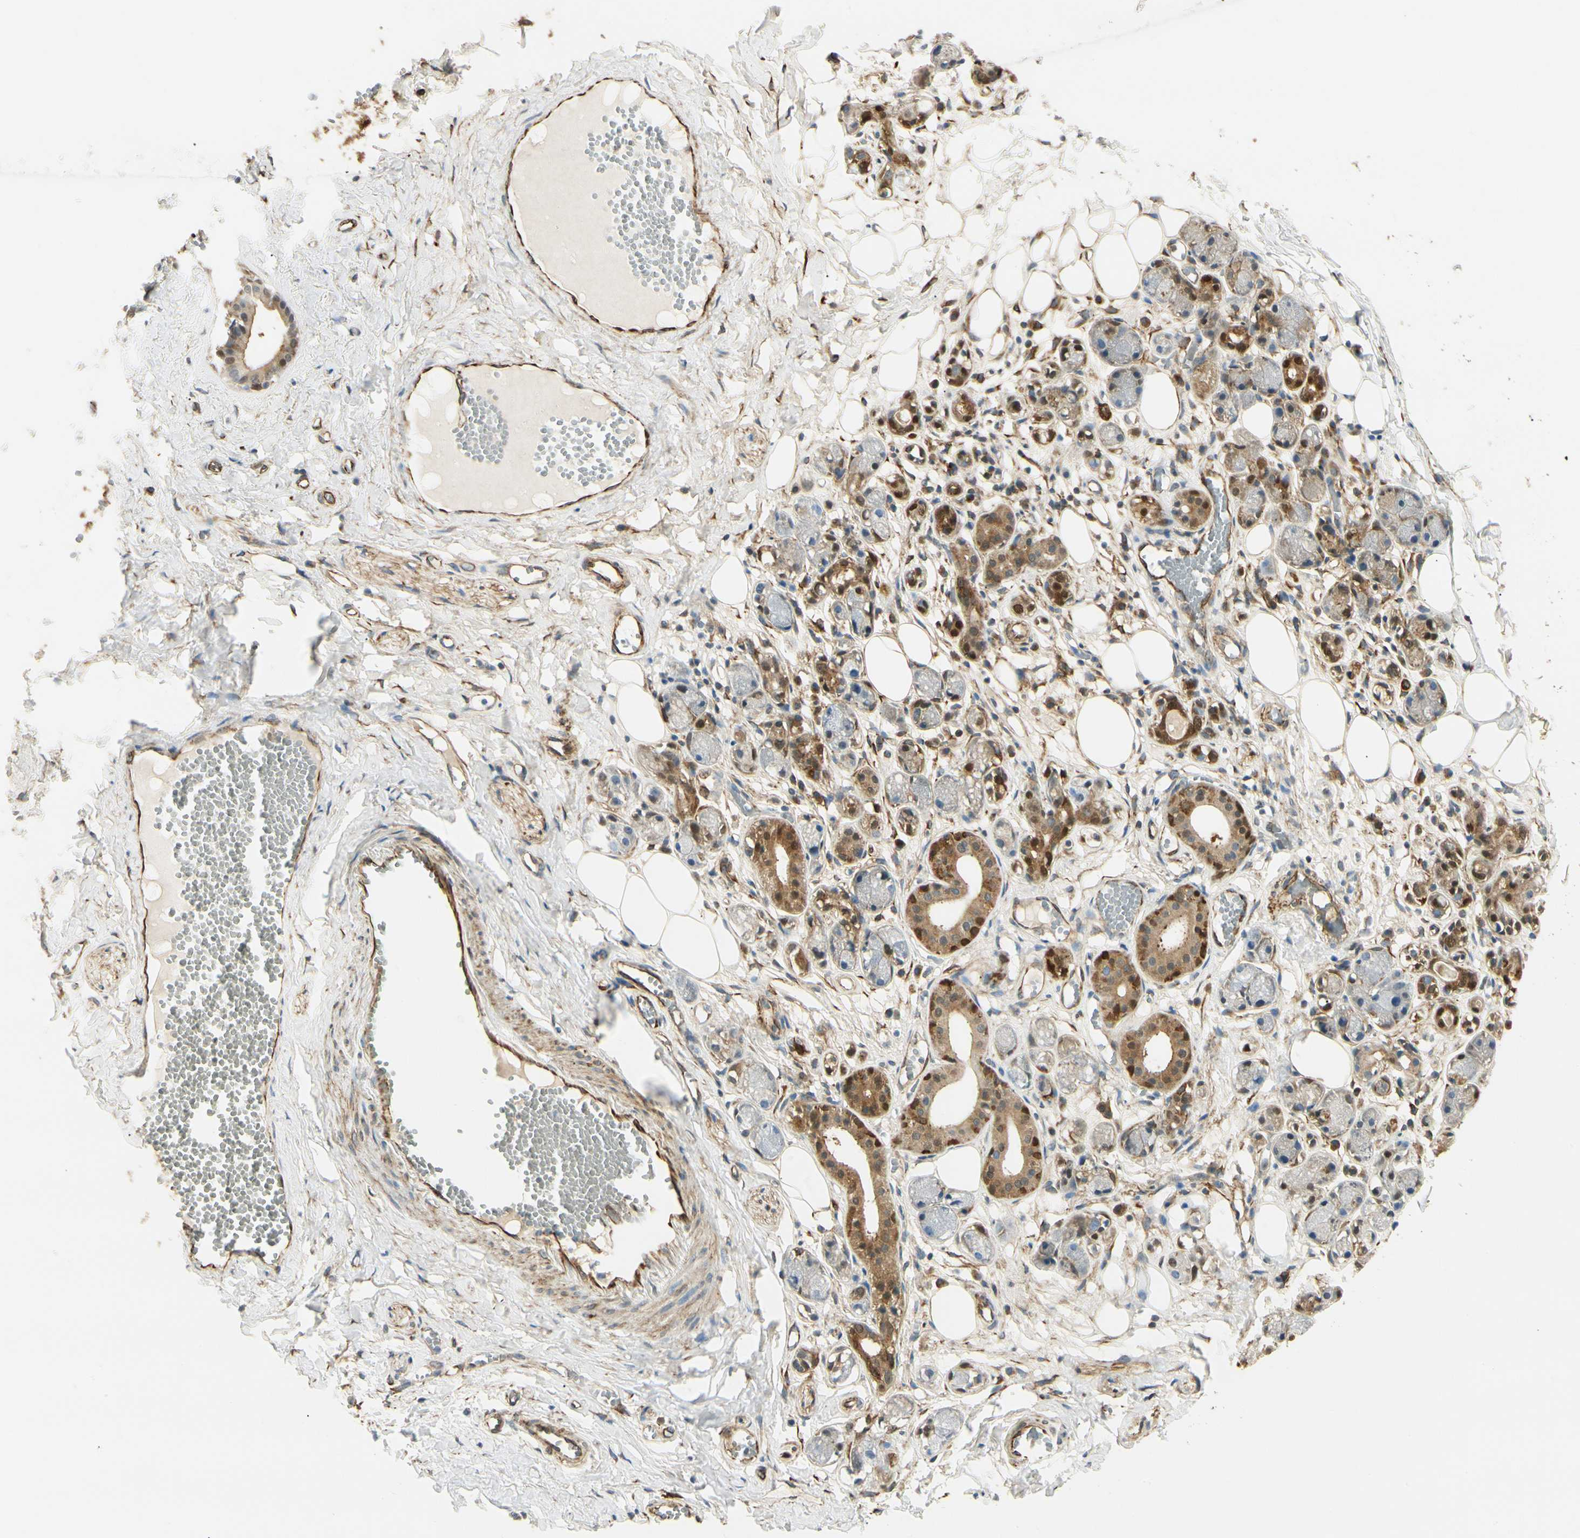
{"staining": {"intensity": "negative", "quantity": "none", "location": "none"}, "tissue": "adipose tissue", "cell_type": "Adipocytes", "image_type": "normal", "snomed": [{"axis": "morphology", "description": "Normal tissue, NOS"}, {"axis": "morphology", "description": "Inflammation, NOS"}, {"axis": "topography", "description": "Vascular tissue"}, {"axis": "topography", "description": "Salivary gland"}], "caption": "A high-resolution photomicrograph shows immunohistochemistry staining of benign adipose tissue, which demonstrates no significant expression in adipocytes. The staining was performed using DAB to visualize the protein expression in brown, while the nuclei were stained in blue with hematoxylin (Magnification: 20x).", "gene": "FTH1", "patient": {"sex": "female", "age": 75}}